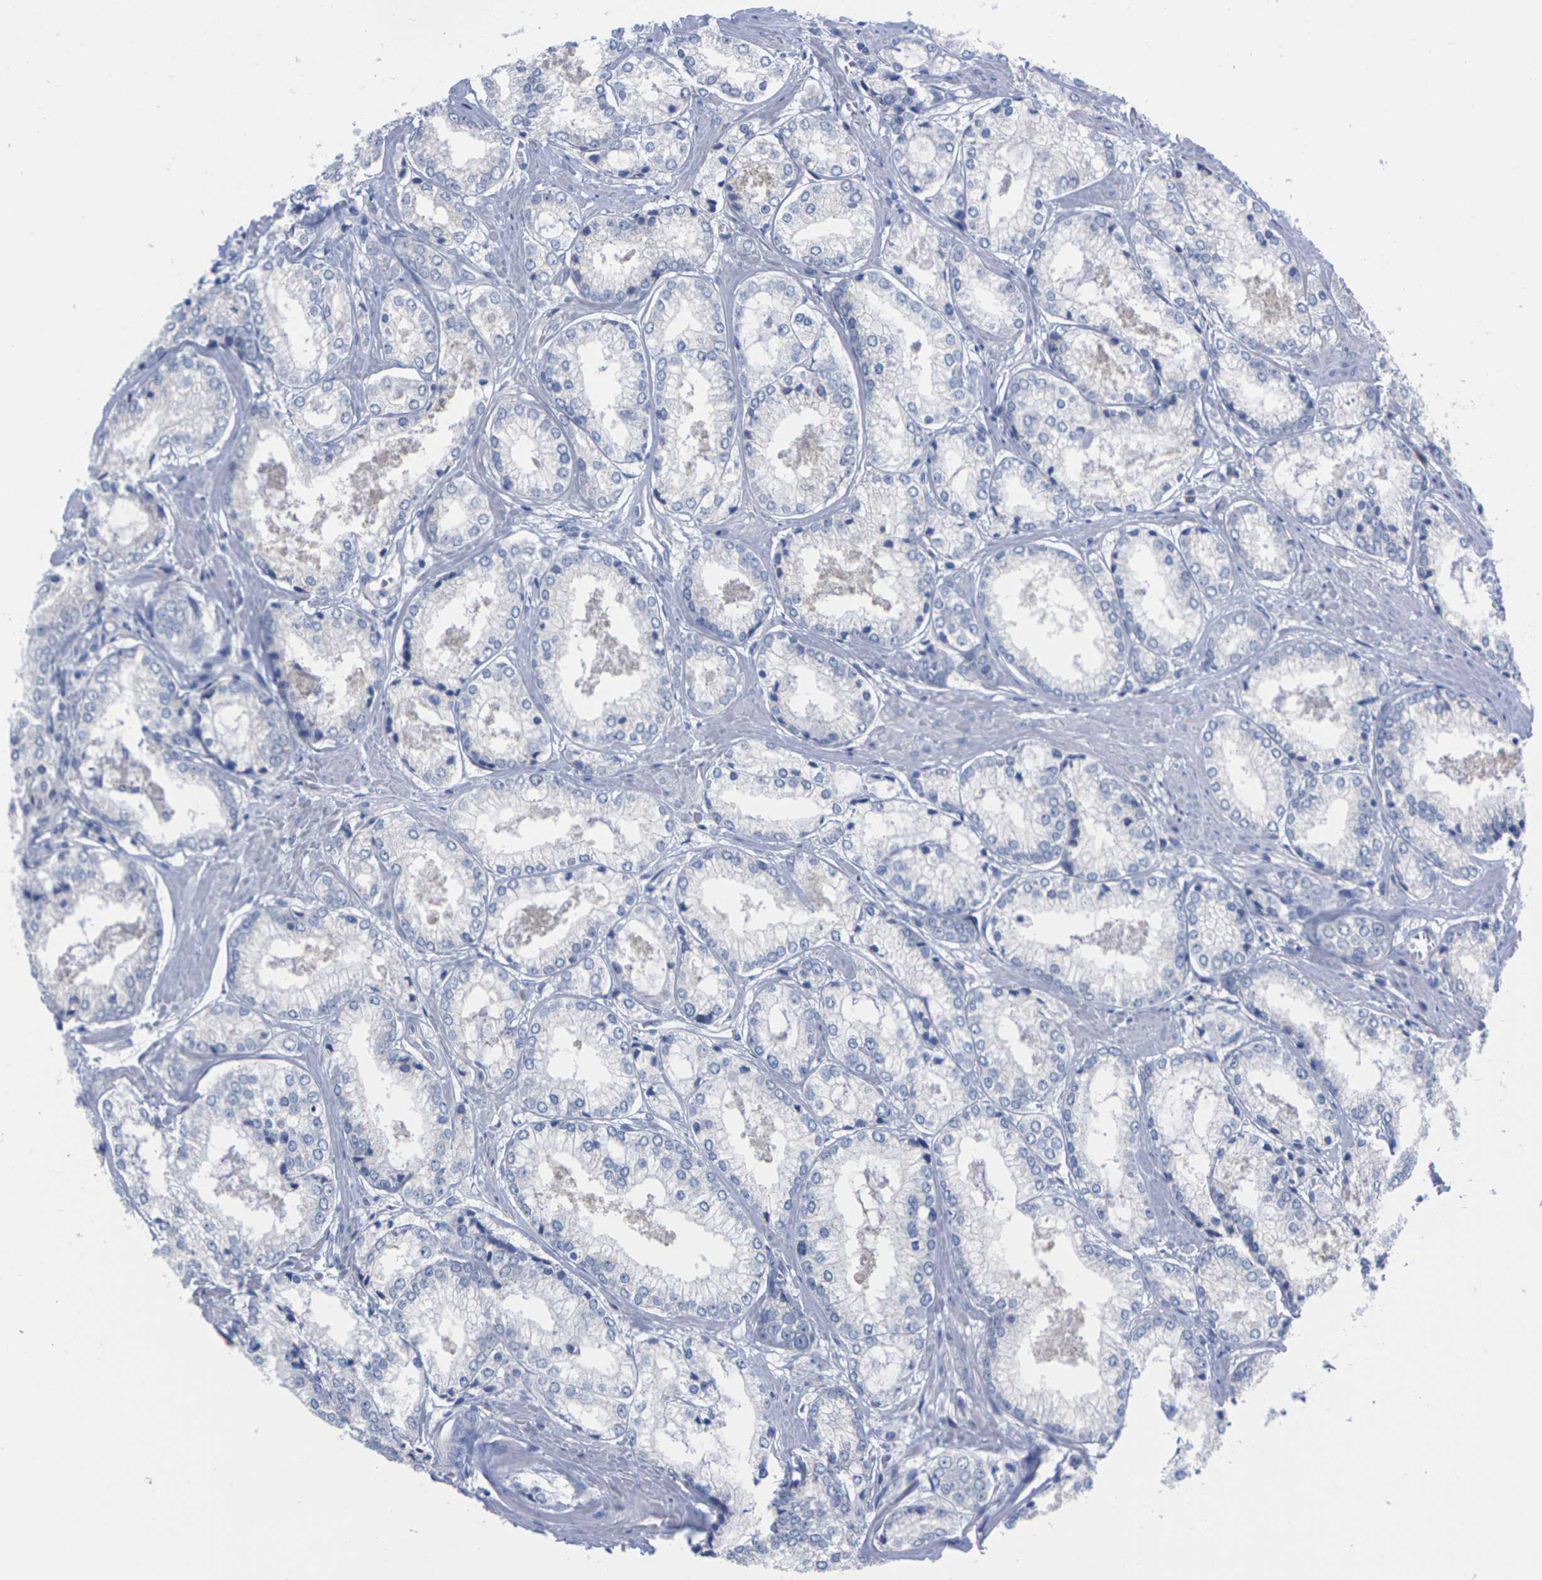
{"staining": {"intensity": "negative", "quantity": "none", "location": "none"}, "tissue": "prostate cancer", "cell_type": "Tumor cells", "image_type": "cancer", "snomed": [{"axis": "morphology", "description": "Adenocarcinoma, Low grade"}, {"axis": "topography", "description": "Prostate"}], "caption": "This is an immunohistochemistry (IHC) image of human adenocarcinoma (low-grade) (prostate). There is no staining in tumor cells.", "gene": "FAM210A", "patient": {"sex": "male", "age": 64}}